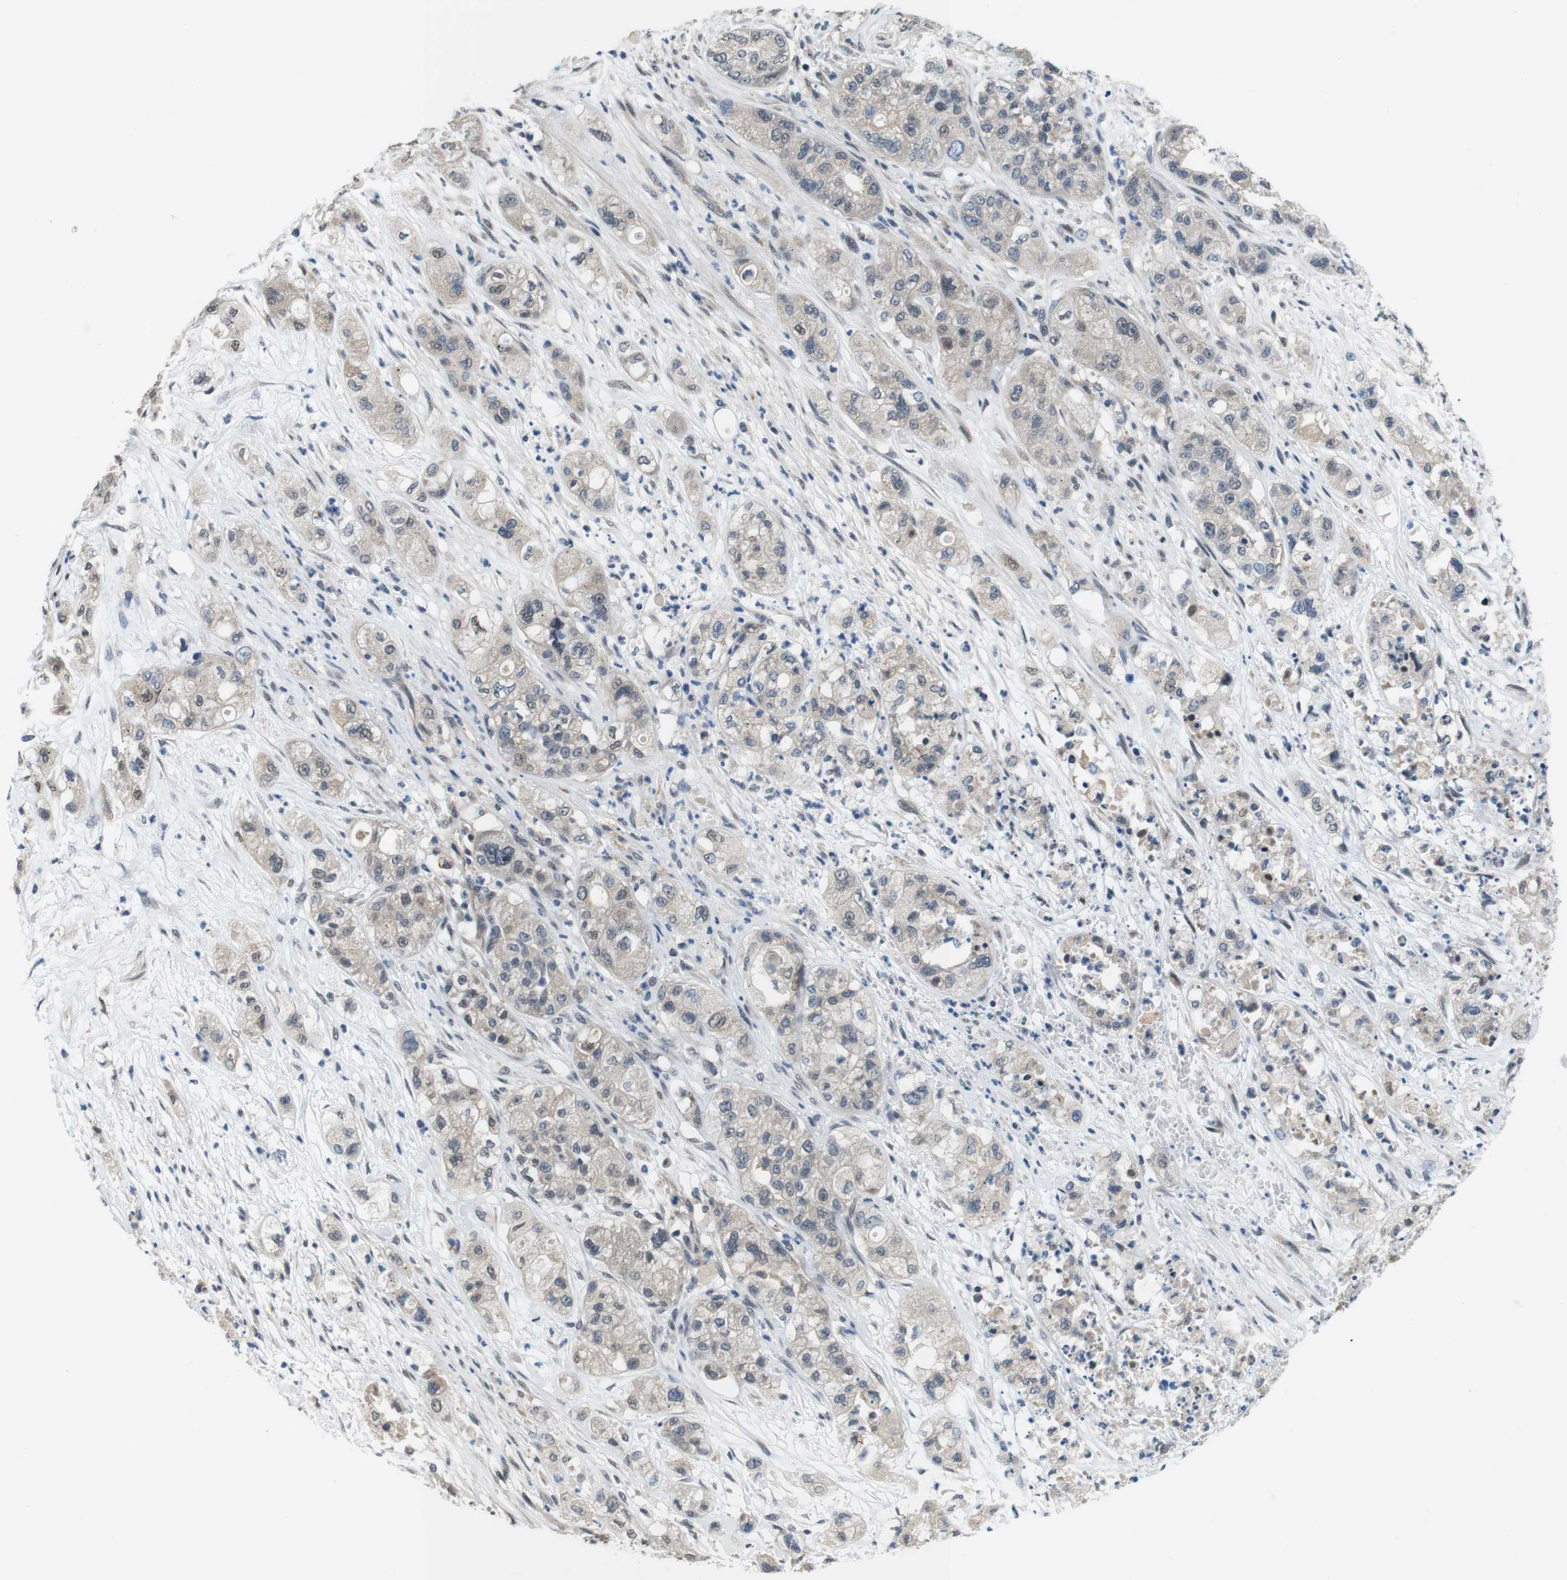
{"staining": {"intensity": "weak", "quantity": "25%-75%", "location": "cytoplasmic/membranous"}, "tissue": "pancreatic cancer", "cell_type": "Tumor cells", "image_type": "cancer", "snomed": [{"axis": "morphology", "description": "Adenocarcinoma, NOS"}, {"axis": "topography", "description": "Pancreas"}], "caption": "A brown stain labels weak cytoplasmic/membranous staining of a protein in pancreatic cancer (adenocarcinoma) tumor cells. (Brightfield microscopy of DAB IHC at high magnification).", "gene": "CD163L1", "patient": {"sex": "female", "age": 78}}